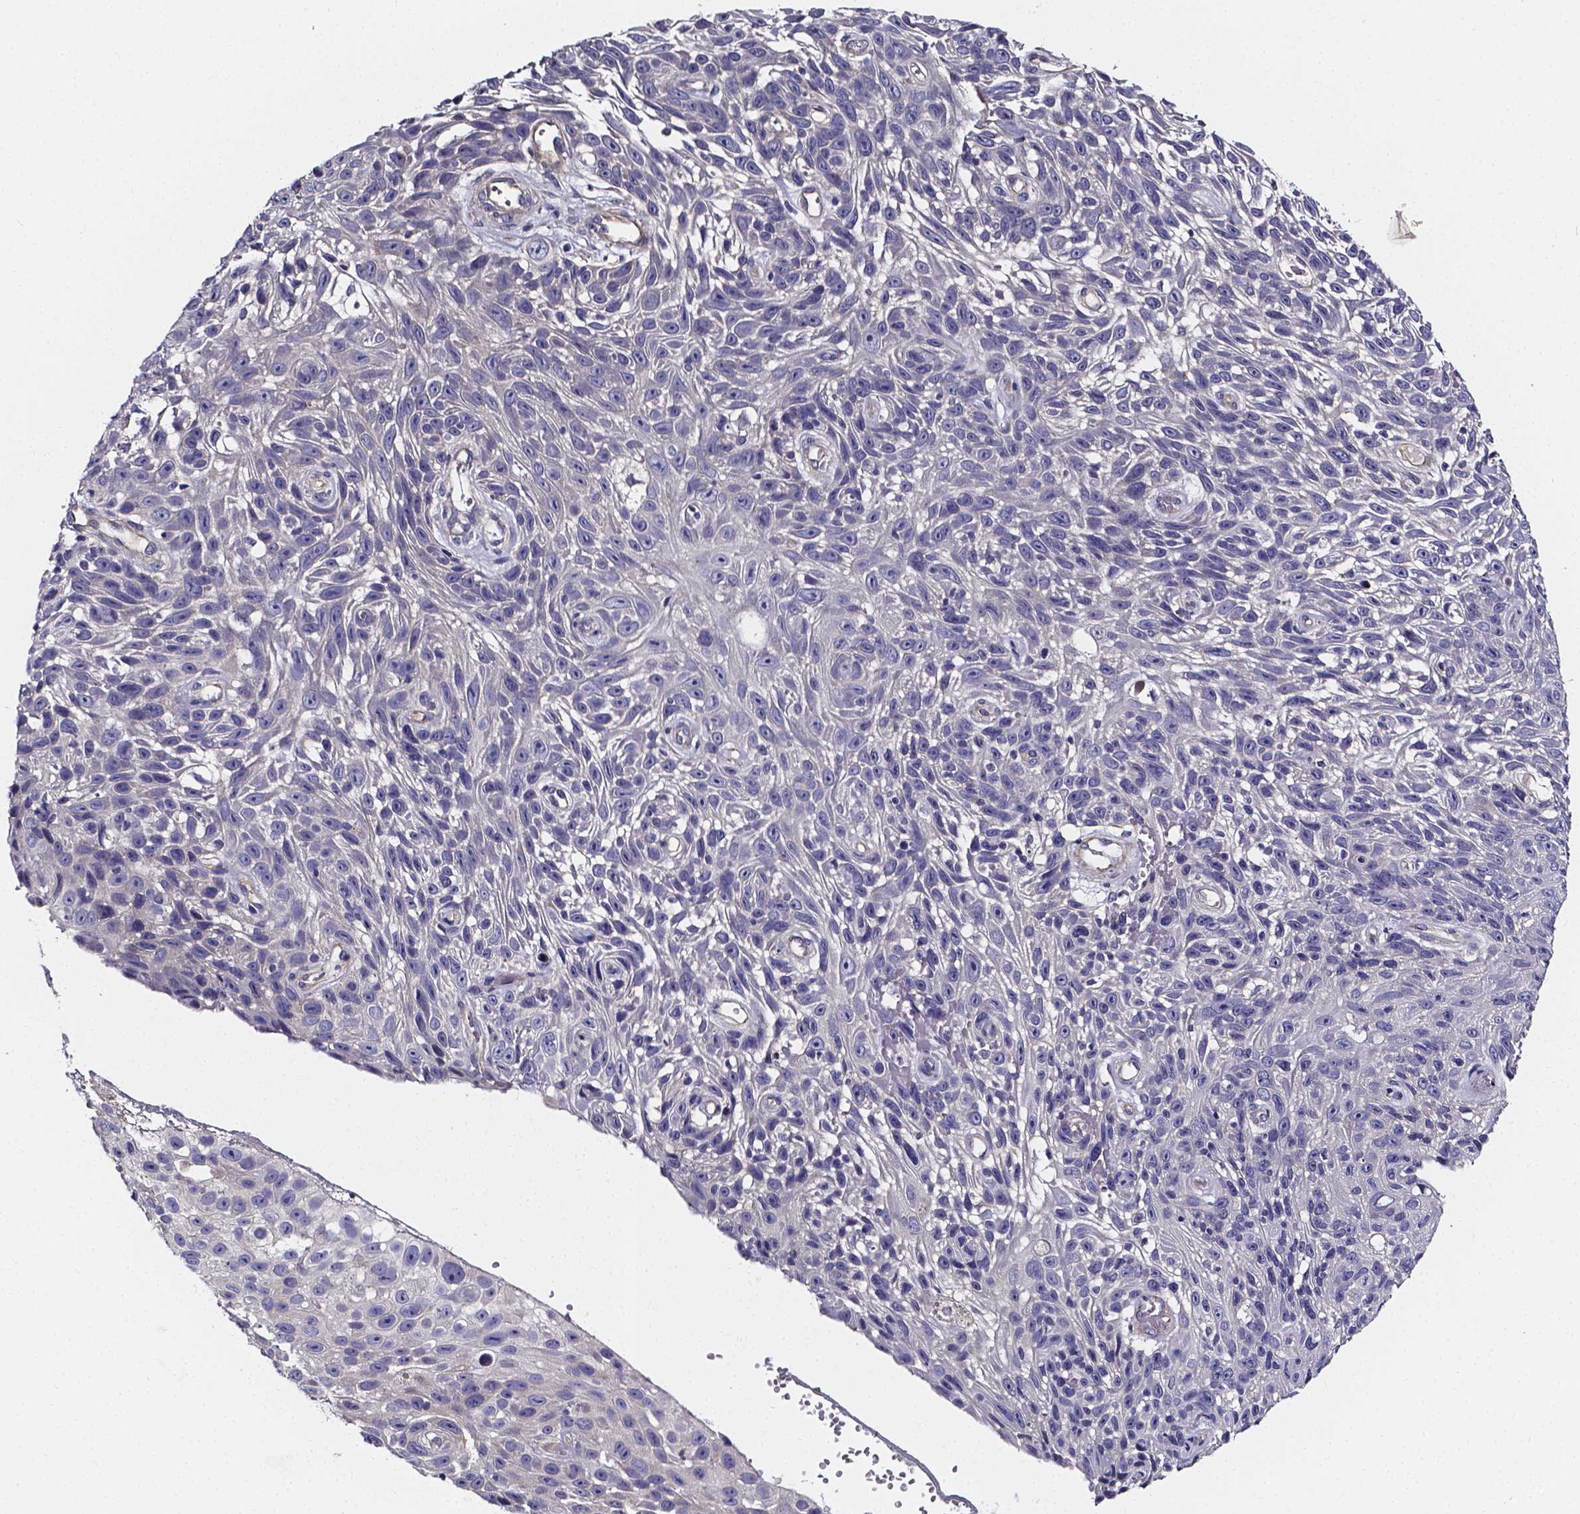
{"staining": {"intensity": "negative", "quantity": "none", "location": "none"}, "tissue": "skin cancer", "cell_type": "Tumor cells", "image_type": "cancer", "snomed": [{"axis": "morphology", "description": "Squamous cell carcinoma, NOS"}, {"axis": "topography", "description": "Skin"}], "caption": "Skin squamous cell carcinoma was stained to show a protein in brown. There is no significant positivity in tumor cells. (Brightfield microscopy of DAB immunohistochemistry (IHC) at high magnification).", "gene": "CACNG8", "patient": {"sex": "male", "age": 82}}